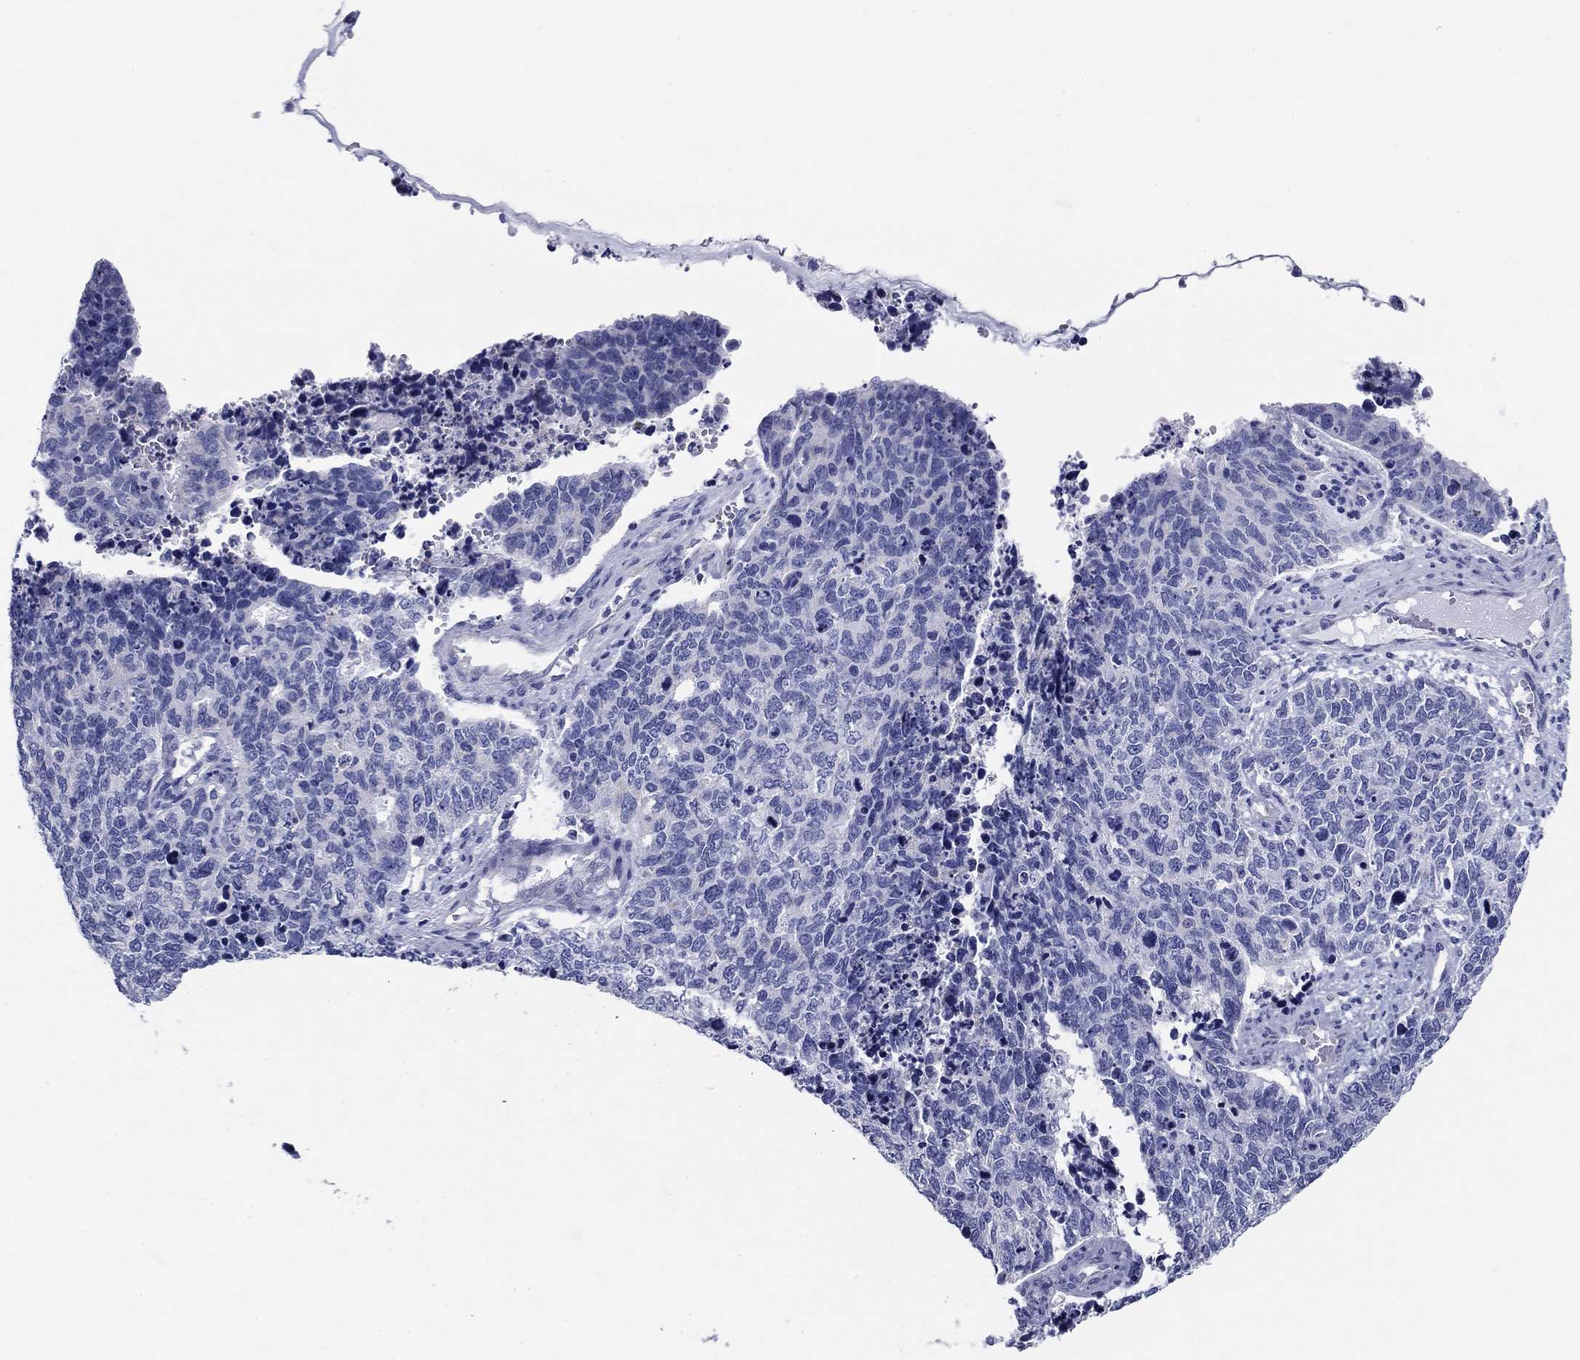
{"staining": {"intensity": "negative", "quantity": "none", "location": "none"}, "tissue": "cervical cancer", "cell_type": "Tumor cells", "image_type": "cancer", "snomed": [{"axis": "morphology", "description": "Squamous cell carcinoma, NOS"}, {"axis": "topography", "description": "Cervix"}], "caption": "Immunohistochemistry of human cervical squamous cell carcinoma shows no positivity in tumor cells.", "gene": "UPB1", "patient": {"sex": "female", "age": 63}}